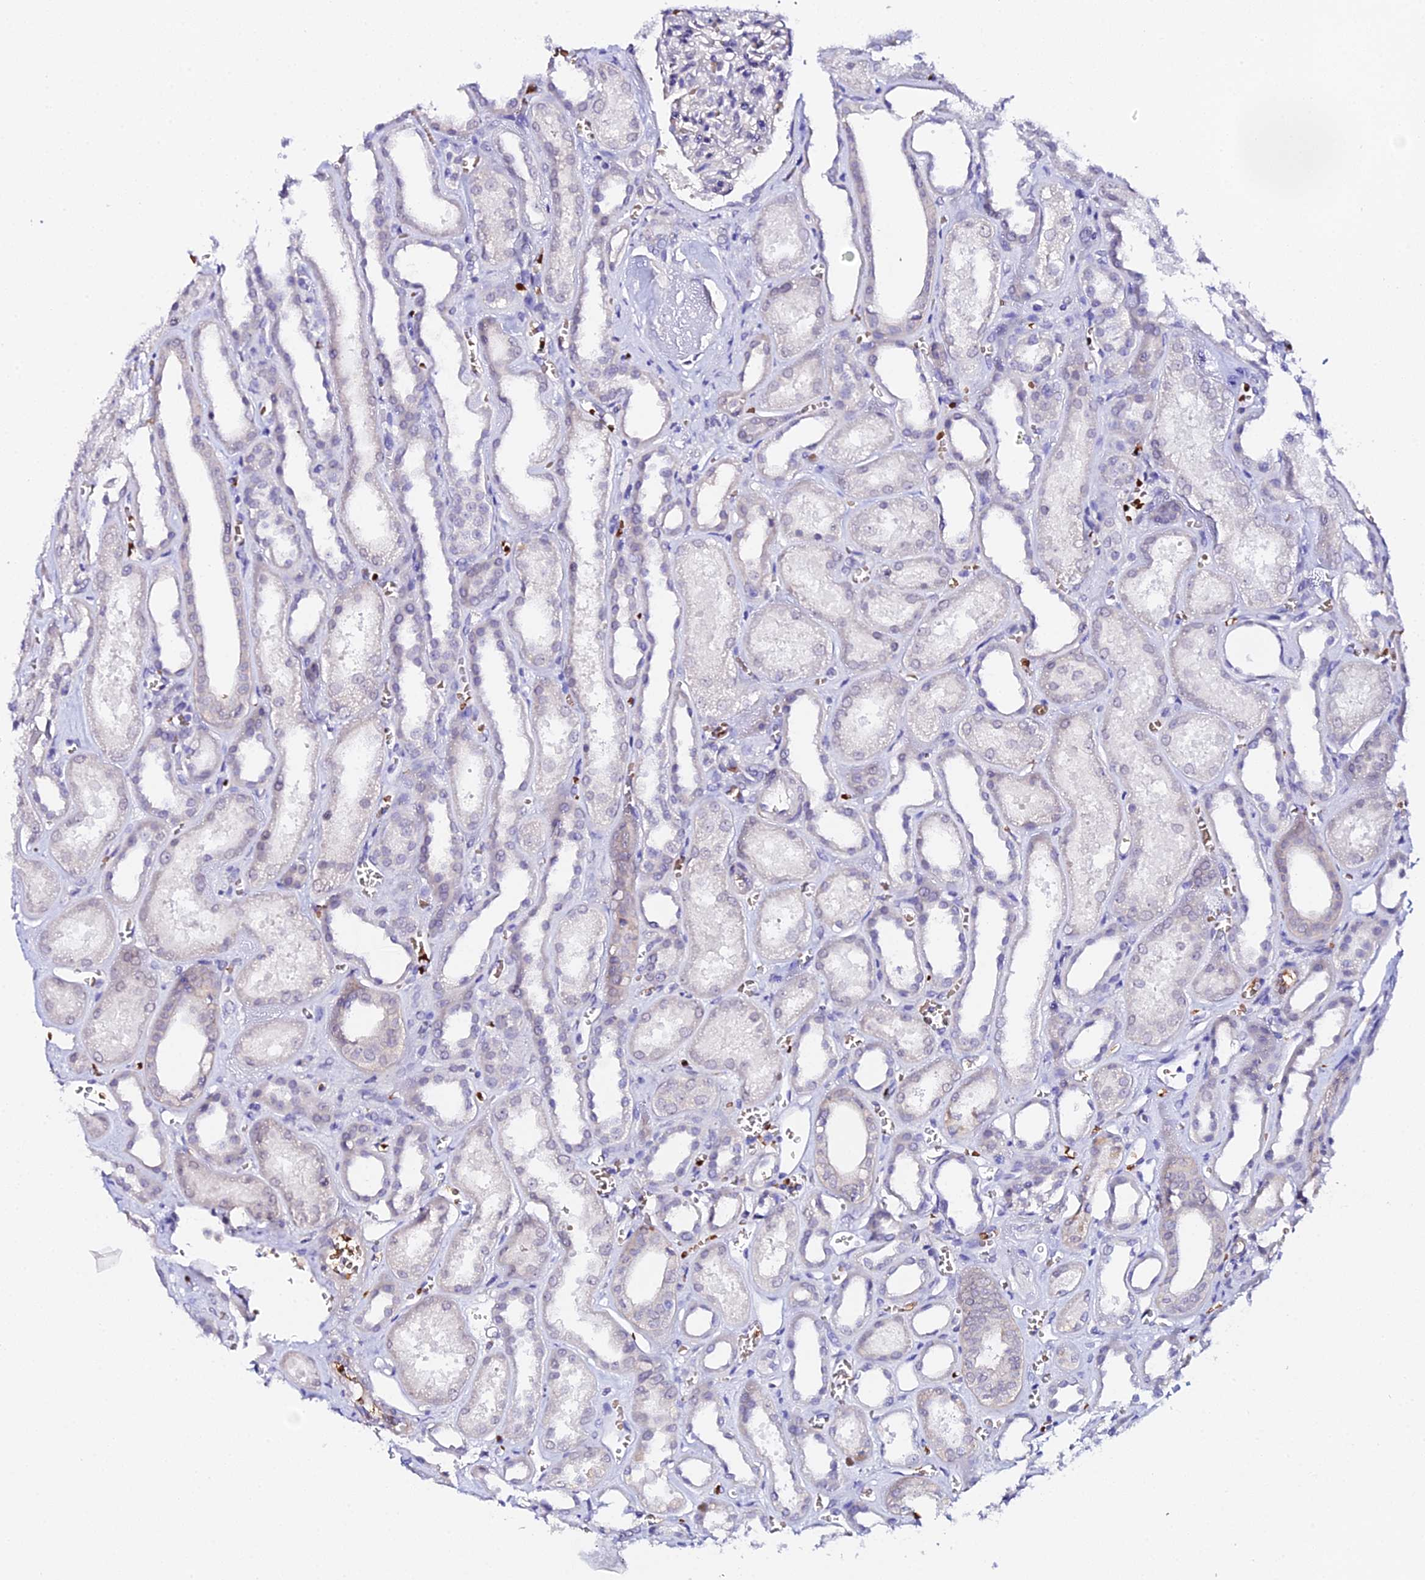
{"staining": {"intensity": "negative", "quantity": "none", "location": "none"}, "tissue": "kidney", "cell_type": "Cells in glomeruli", "image_type": "normal", "snomed": [{"axis": "morphology", "description": "Normal tissue, NOS"}, {"axis": "morphology", "description": "Adenocarcinoma, NOS"}, {"axis": "topography", "description": "Kidney"}], "caption": "High magnification brightfield microscopy of unremarkable kidney stained with DAB (brown) and counterstained with hematoxylin (blue): cells in glomeruli show no significant positivity. (Brightfield microscopy of DAB immunohistochemistry at high magnification).", "gene": "CFAP45", "patient": {"sex": "female", "age": 68}}